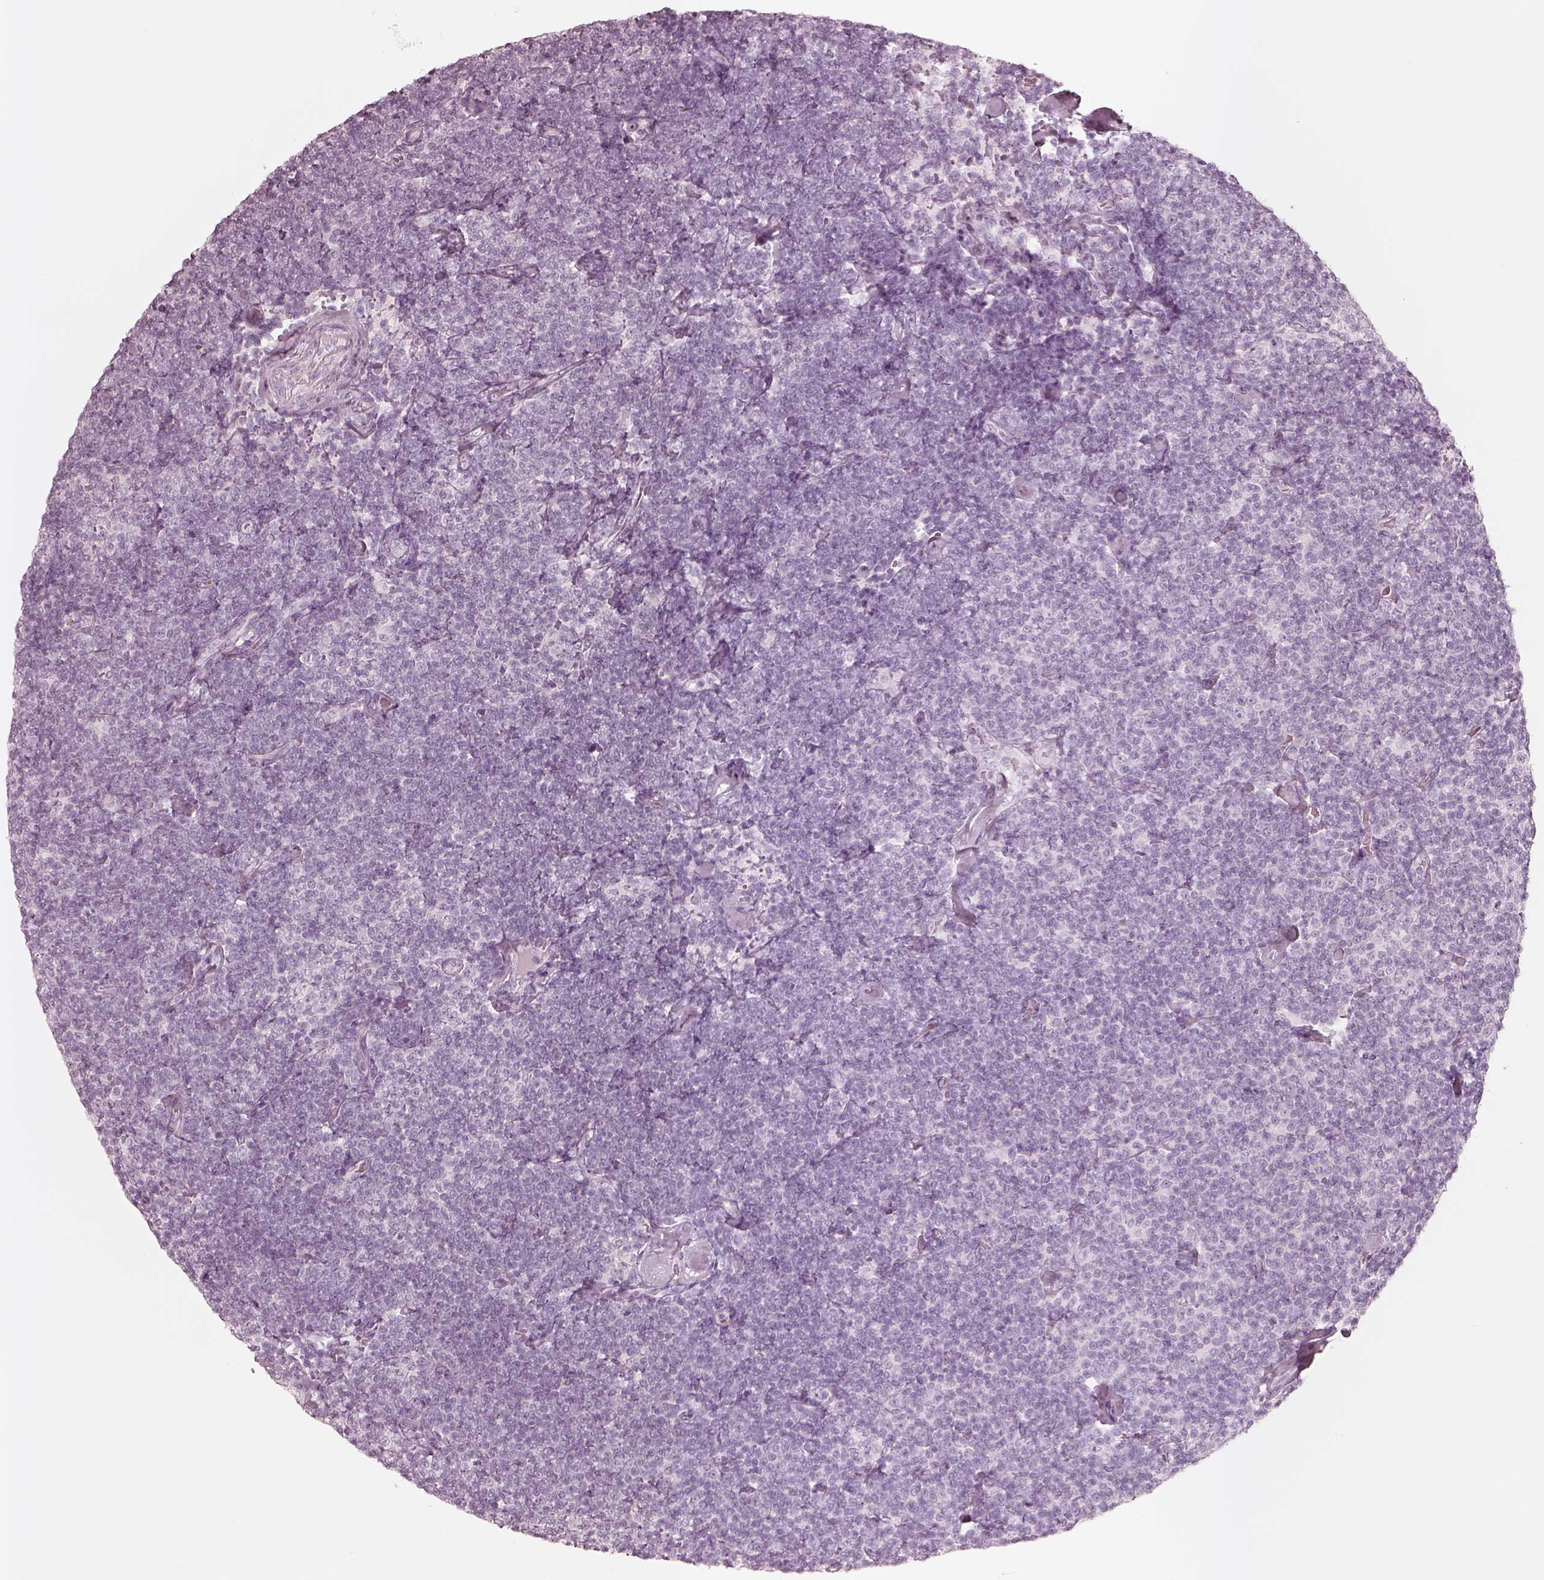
{"staining": {"intensity": "negative", "quantity": "none", "location": "none"}, "tissue": "lymphoma", "cell_type": "Tumor cells", "image_type": "cancer", "snomed": [{"axis": "morphology", "description": "Malignant lymphoma, non-Hodgkin's type, Low grade"}, {"axis": "topography", "description": "Lymph node"}], "caption": "This is a histopathology image of immunohistochemistry staining of malignant lymphoma, non-Hodgkin's type (low-grade), which shows no expression in tumor cells.", "gene": "KRT72", "patient": {"sex": "male", "age": 81}}